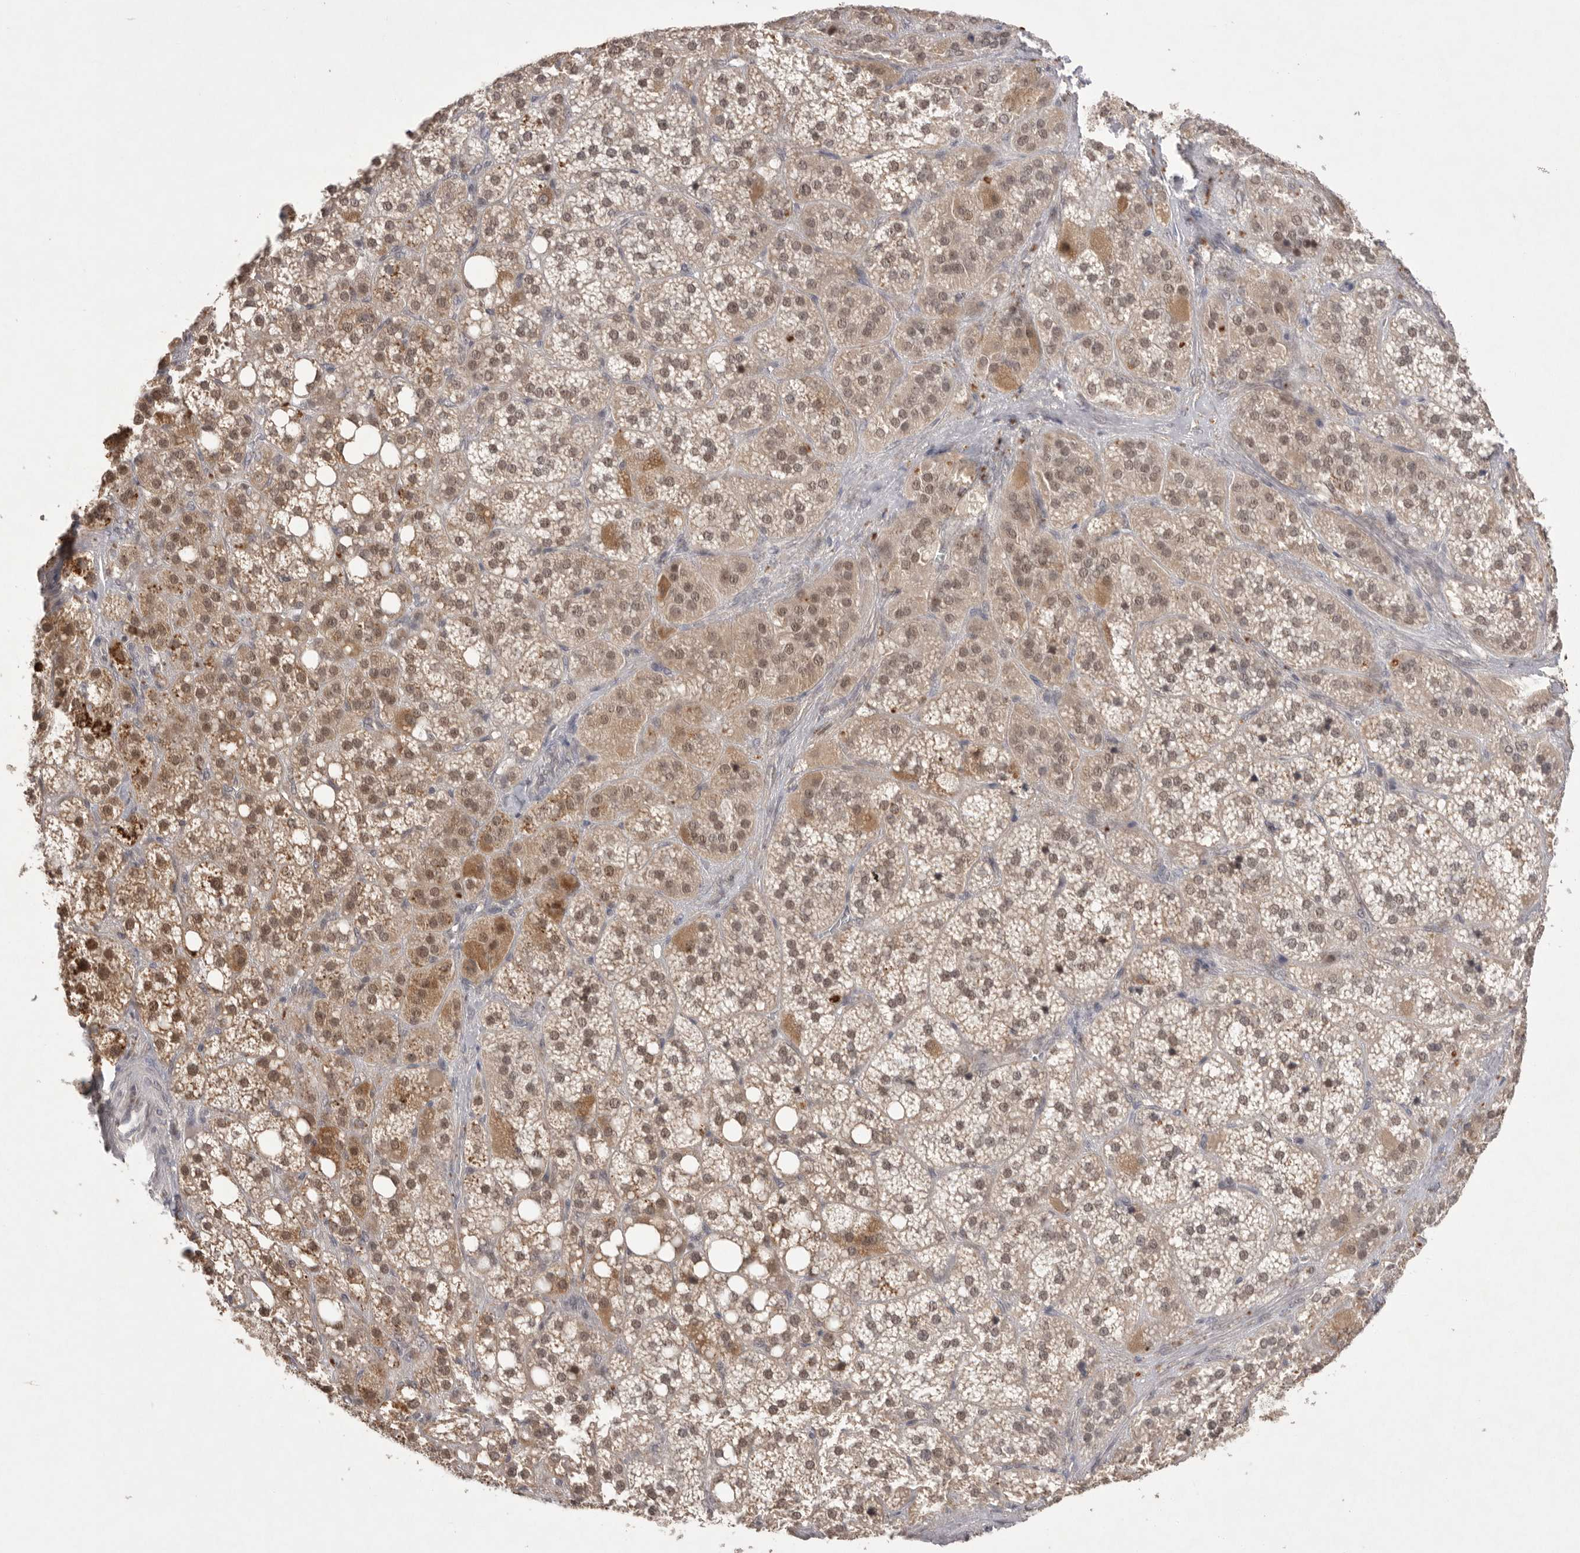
{"staining": {"intensity": "moderate", "quantity": ">75%", "location": "cytoplasmic/membranous,nuclear"}, "tissue": "adrenal gland", "cell_type": "Glandular cells", "image_type": "normal", "snomed": [{"axis": "morphology", "description": "Normal tissue, NOS"}, {"axis": "topography", "description": "Adrenal gland"}], "caption": "The histopathology image reveals staining of normal adrenal gland, revealing moderate cytoplasmic/membranous,nuclear protein positivity (brown color) within glandular cells.", "gene": "HUS1", "patient": {"sex": "female", "age": 59}}